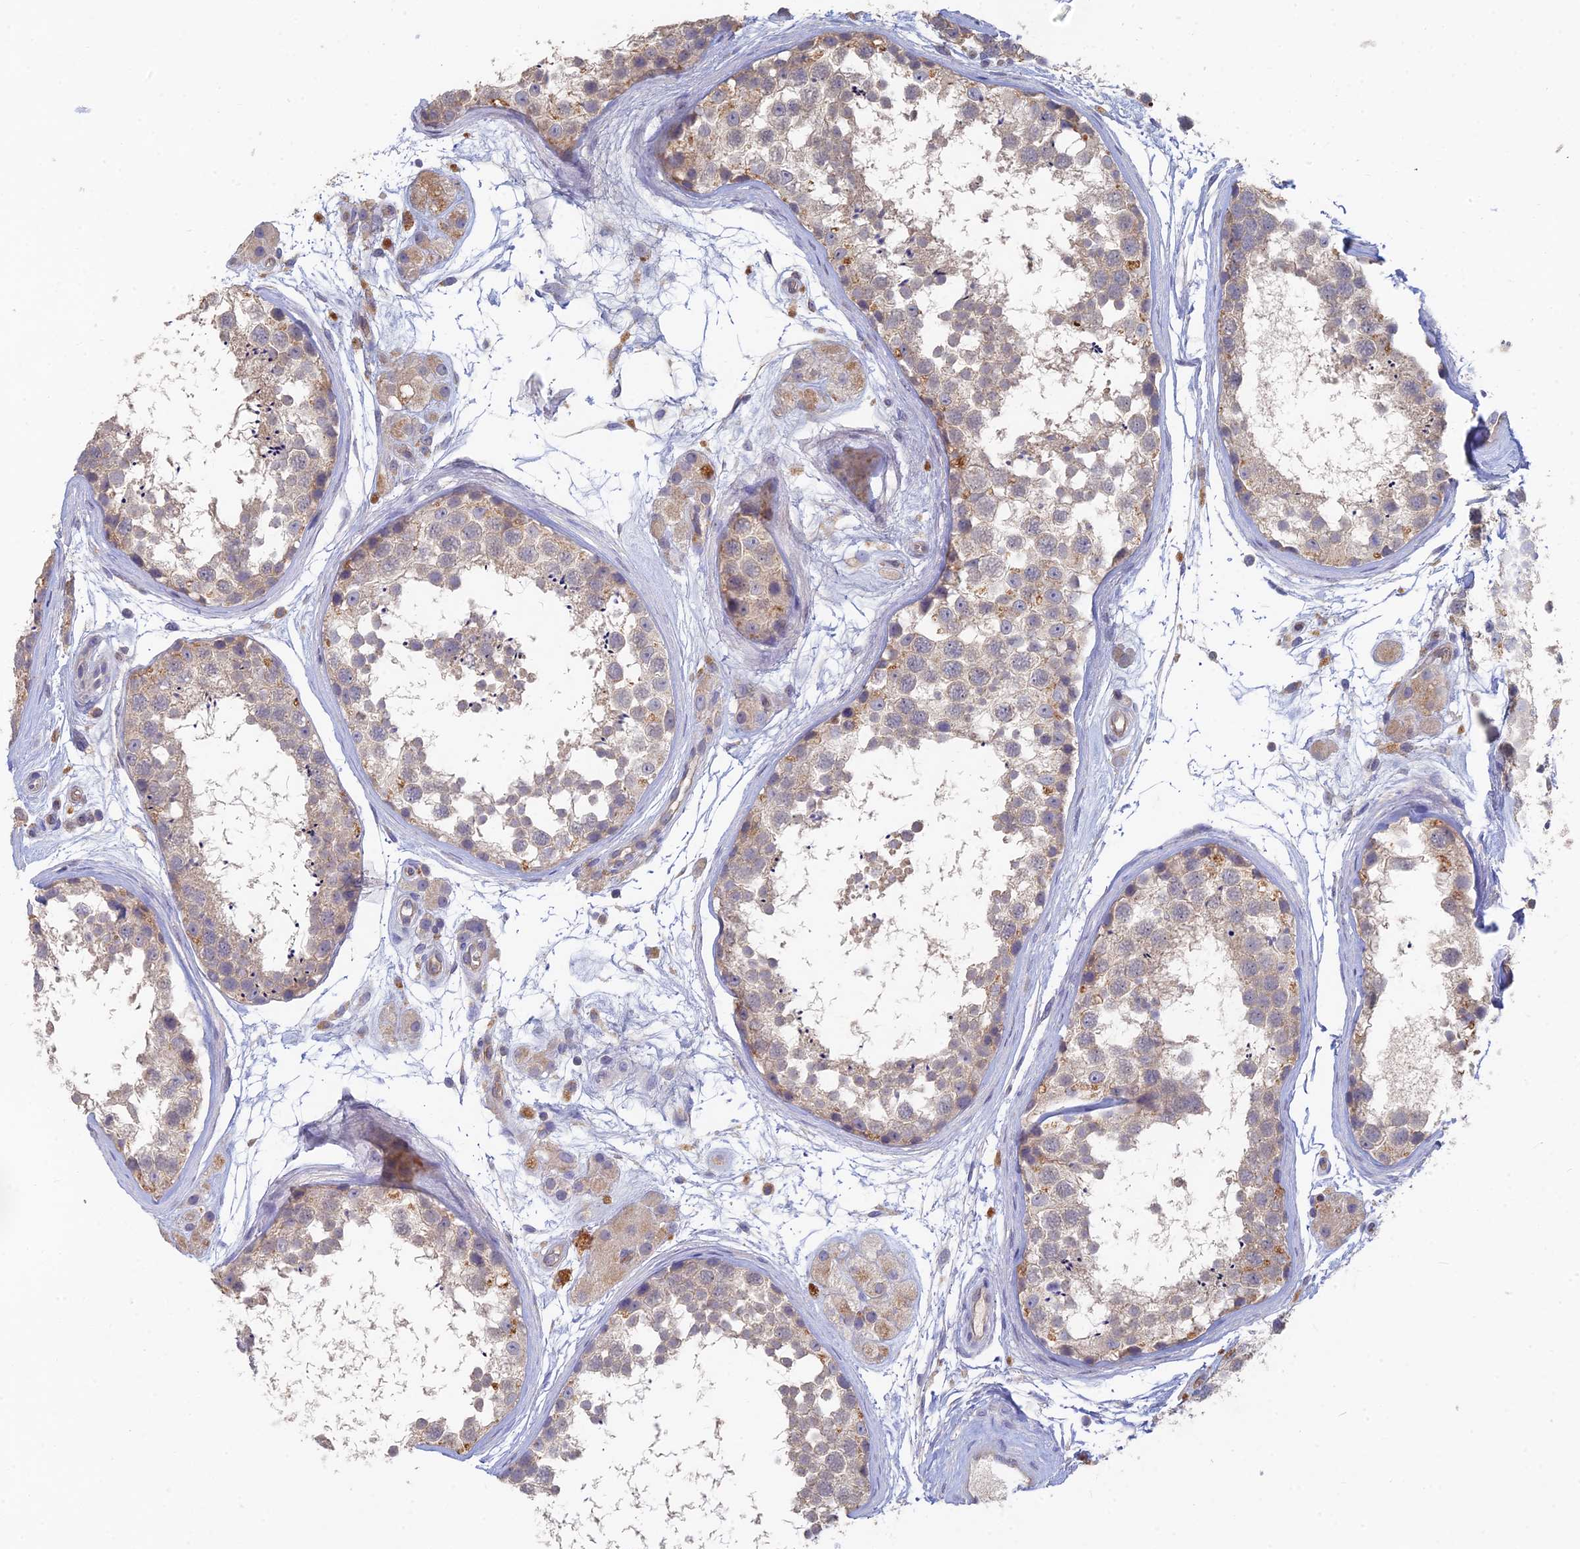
{"staining": {"intensity": "weak", "quantity": "25%-75%", "location": "cytoplasmic/membranous"}, "tissue": "testis", "cell_type": "Cells in seminiferous ducts", "image_type": "normal", "snomed": [{"axis": "morphology", "description": "Normal tissue, NOS"}, {"axis": "topography", "description": "Testis"}], "caption": "Immunohistochemical staining of unremarkable human testis reveals low levels of weak cytoplasmic/membranous staining in about 25%-75% of cells in seminiferous ducts.", "gene": "ARRDC1", "patient": {"sex": "male", "age": 56}}